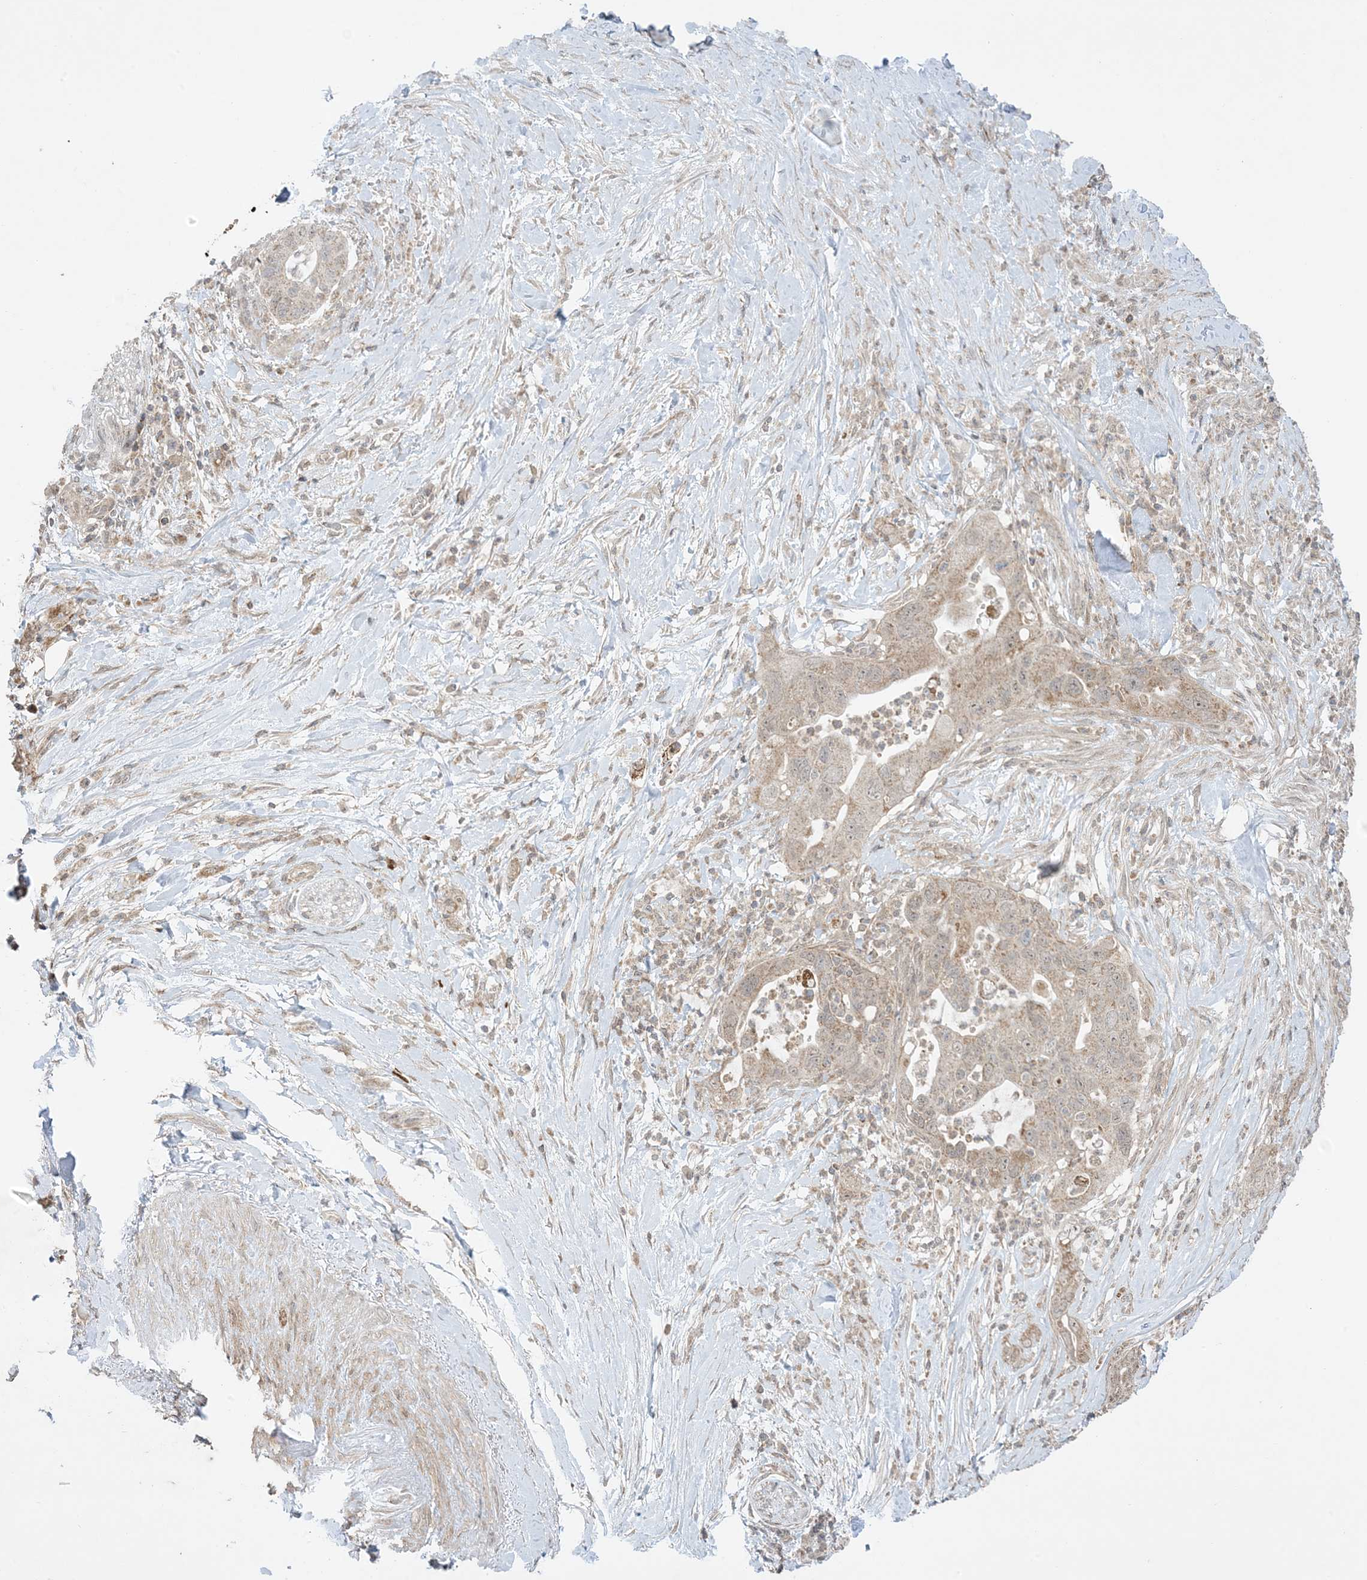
{"staining": {"intensity": "weak", "quantity": ">75%", "location": "cytoplasmic/membranous"}, "tissue": "pancreatic cancer", "cell_type": "Tumor cells", "image_type": "cancer", "snomed": [{"axis": "morphology", "description": "Adenocarcinoma, NOS"}, {"axis": "topography", "description": "Pancreas"}], "caption": "Immunohistochemical staining of human pancreatic cancer (adenocarcinoma) exhibits low levels of weak cytoplasmic/membranous protein expression in approximately >75% of tumor cells. (Brightfield microscopy of DAB IHC at high magnification).", "gene": "PHLDB2", "patient": {"sex": "female", "age": 71}}